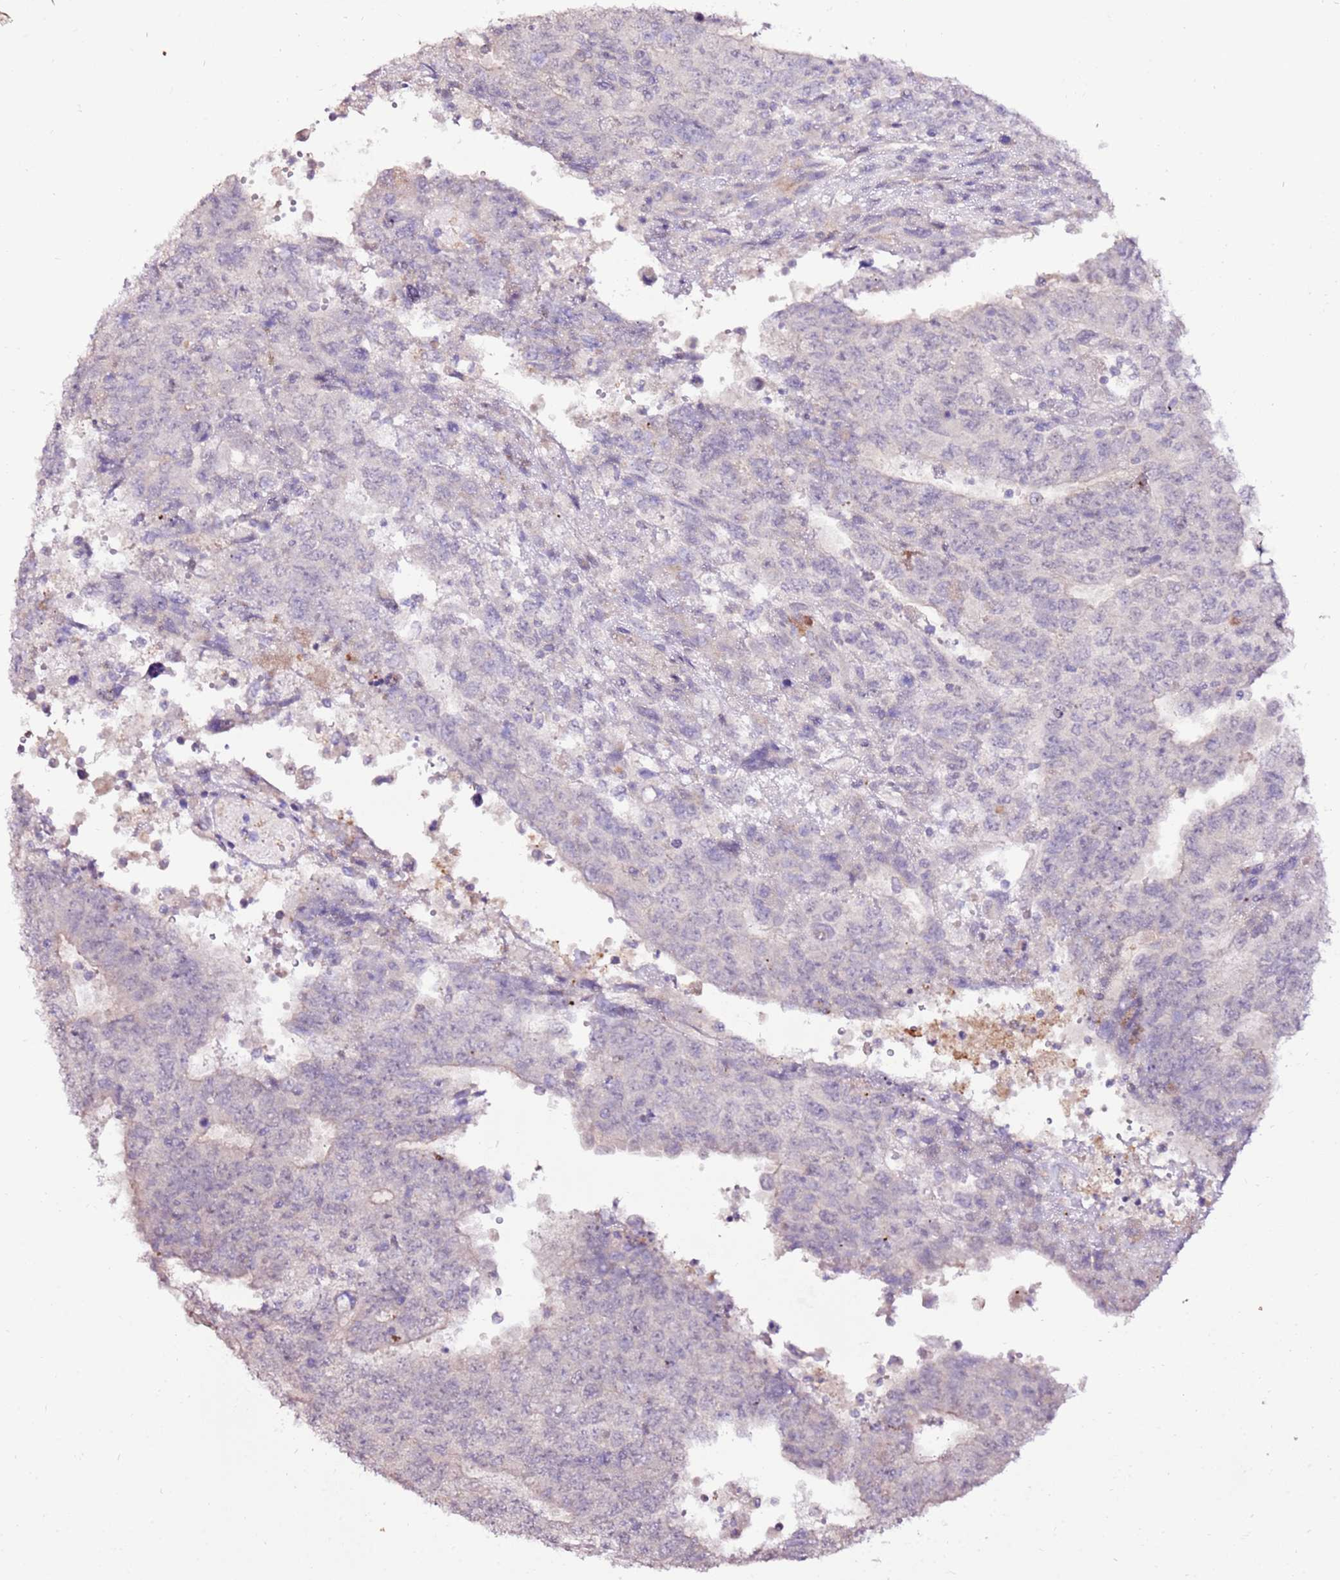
{"staining": {"intensity": "negative", "quantity": "none", "location": "none"}, "tissue": "testis cancer", "cell_type": "Tumor cells", "image_type": "cancer", "snomed": [{"axis": "morphology", "description": "Carcinoma, Embryonal, NOS"}, {"axis": "topography", "description": "Testis"}], "caption": "Testis cancer was stained to show a protein in brown. There is no significant staining in tumor cells.", "gene": "ART5", "patient": {"sex": "male", "age": 34}}